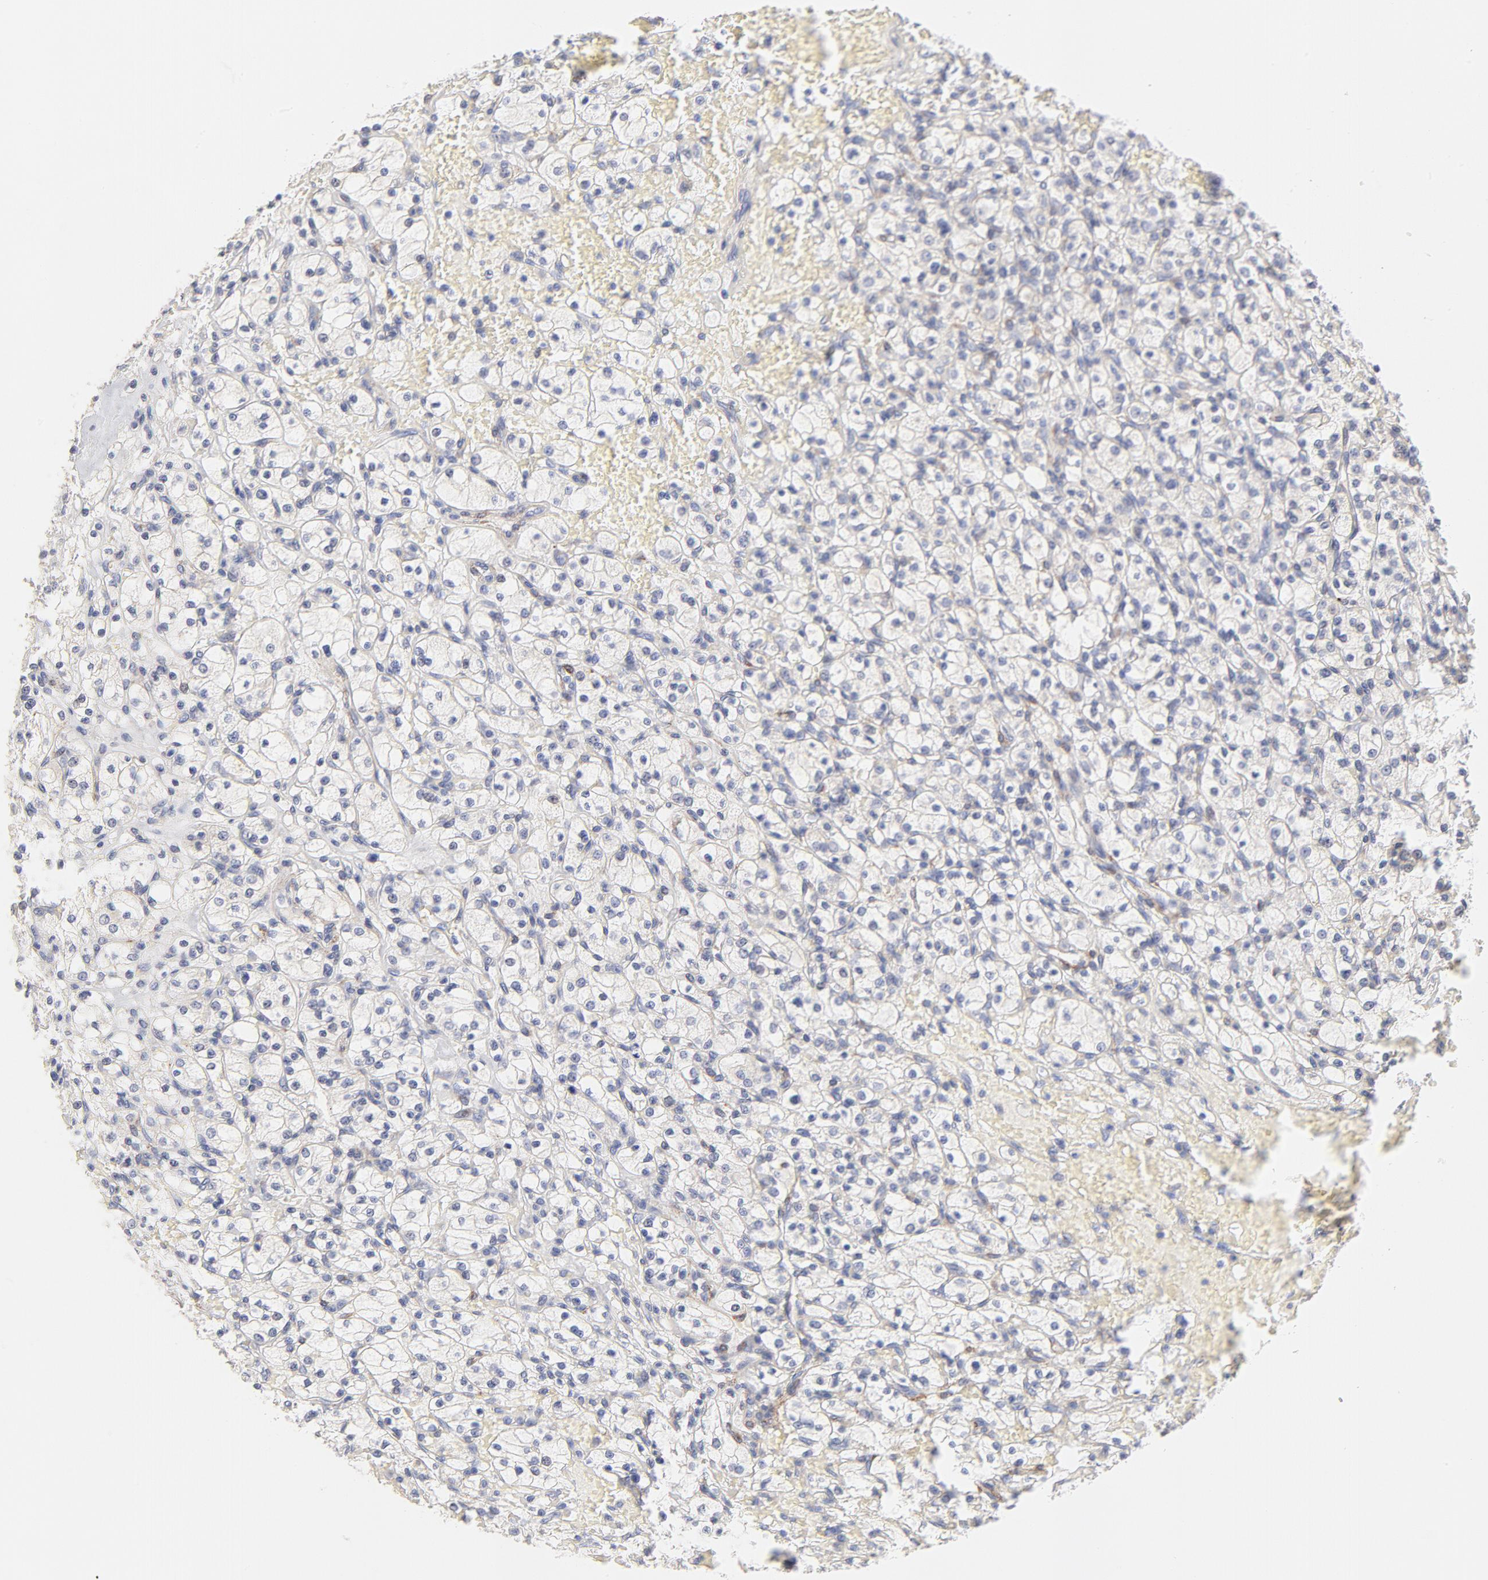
{"staining": {"intensity": "negative", "quantity": "none", "location": "none"}, "tissue": "renal cancer", "cell_type": "Tumor cells", "image_type": "cancer", "snomed": [{"axis": "morphology", "description": "Adenocarcinoma, NOS"}, {"axis": "topography", "description": "Kidney"}], "caption": "IHC of renal adenocarcinoma displays no staining in tumor cells. (DAB IHC visualized using brightfield microscopy, high magnification).", "gene": "MID1", "patient": {"sex": "female", "age": 83}}